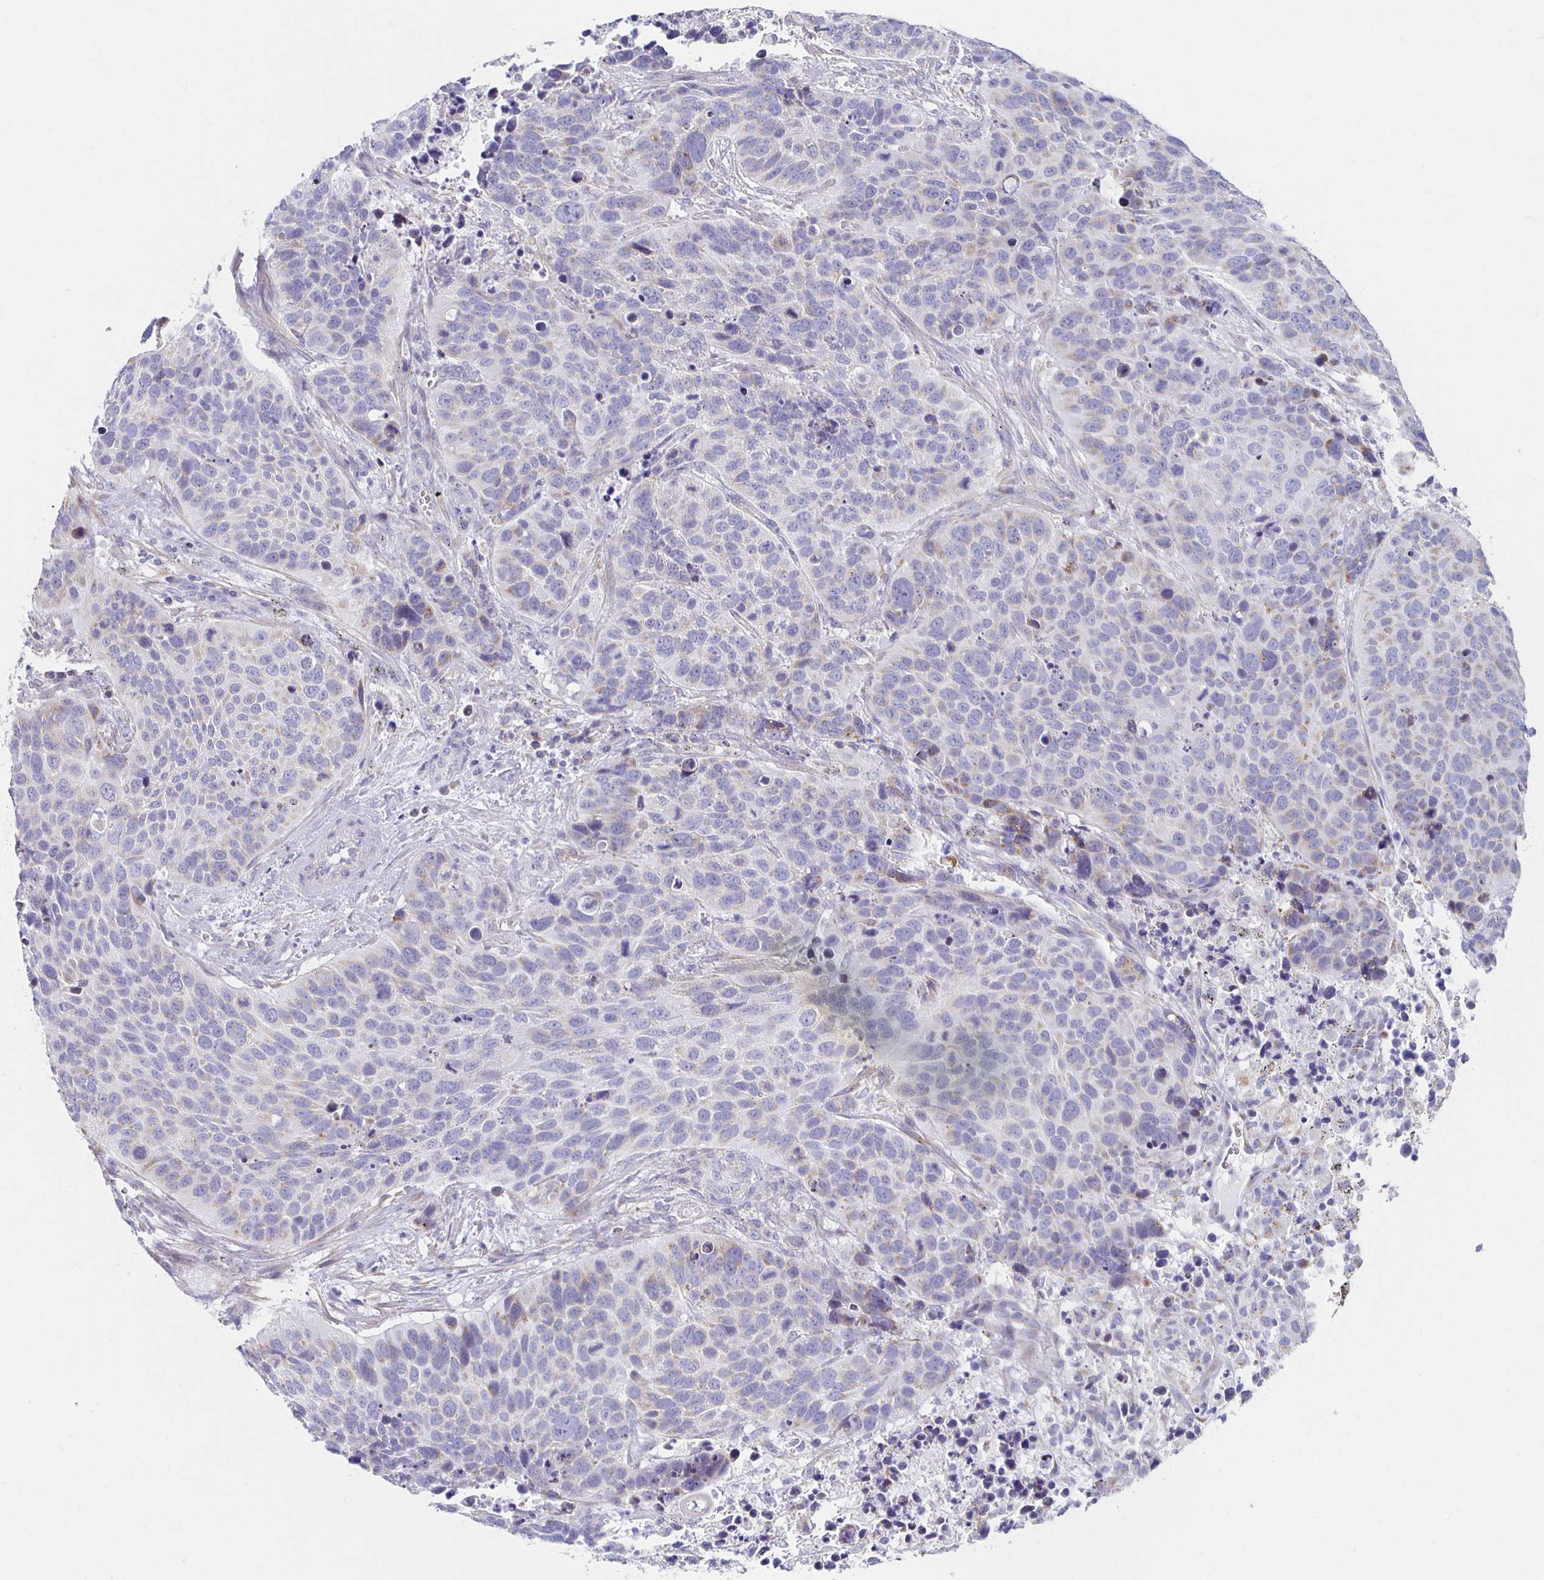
{"staining": {"intensity": "weak", "quantity": "<25%", "location": "cytoplasmic/membranous"}, "tissue": "lung cancer", "cell_type": "Tumor cells", "image_type": "cancer", "snomed": [{"axis": "morphology", "description": "Squamous cell carcinoma, NOS"}, {"axis": "topography", "description": "Lung"}], "caption": "Lung squamous cell carcinoma was stained to show a protein in brown. There is no significant staining in tumor cells.", "gene": "TEX44", "patient": {"sex": "male", "age": 62}}